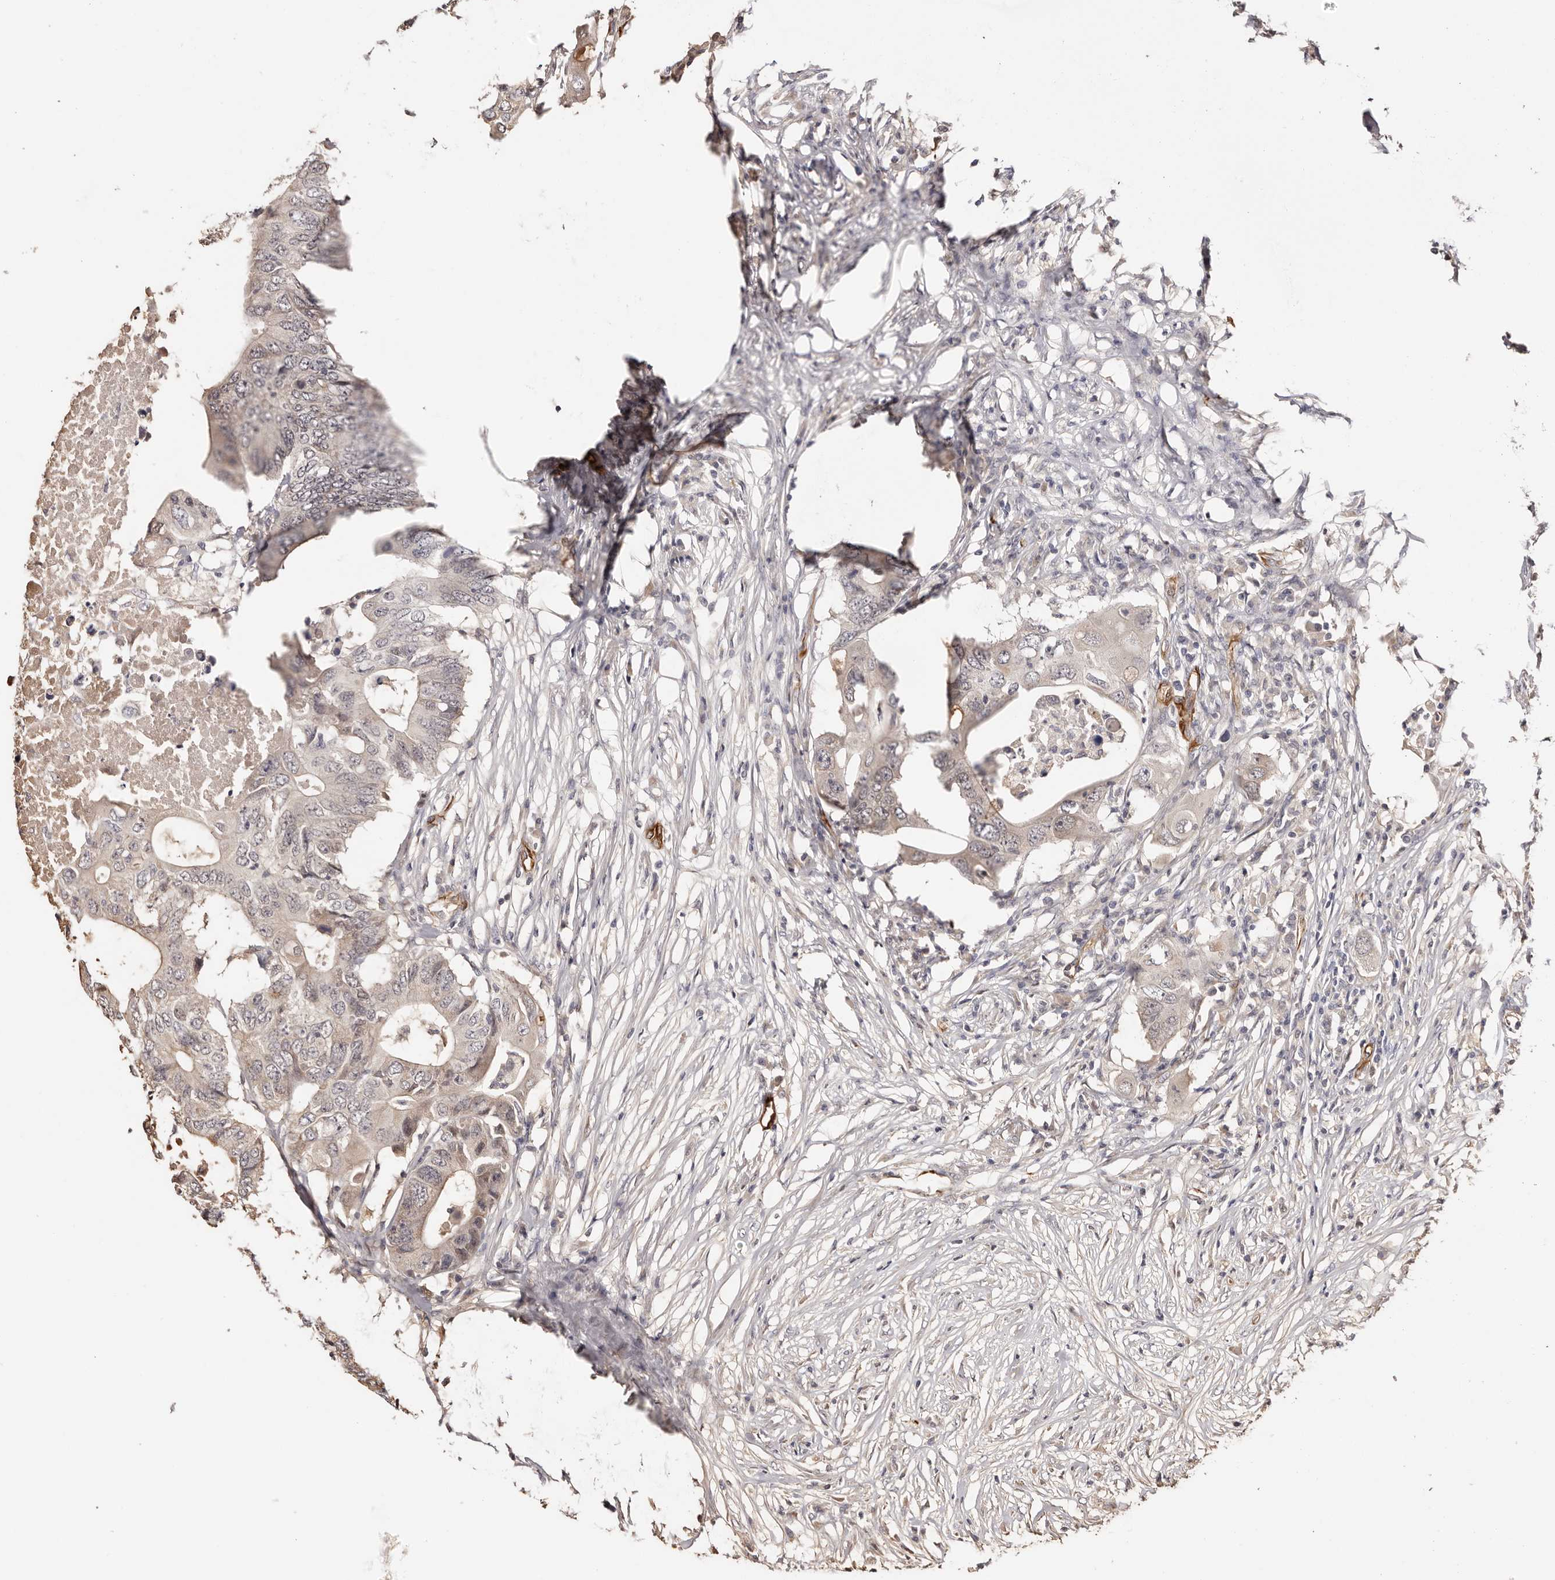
{"staining": {"intensity": "negative", "quantity": "none", "location": "none"}, "tissue": "colorectal cancer", "cell_type": "Tumor cells", "image_type": "cancer", "snomed": [{"axis": "morphology", "description": "Adenocarcinoma, NOS"}, {"axis": "topography", "description": "Colon"}], "caption": "Protein analysis of colorectal cancer (adenocarcinoma) reveals no significant expression in tumor cells.", "gene": "ZNF557", "patient": {"sex": "male", "age": 71}}